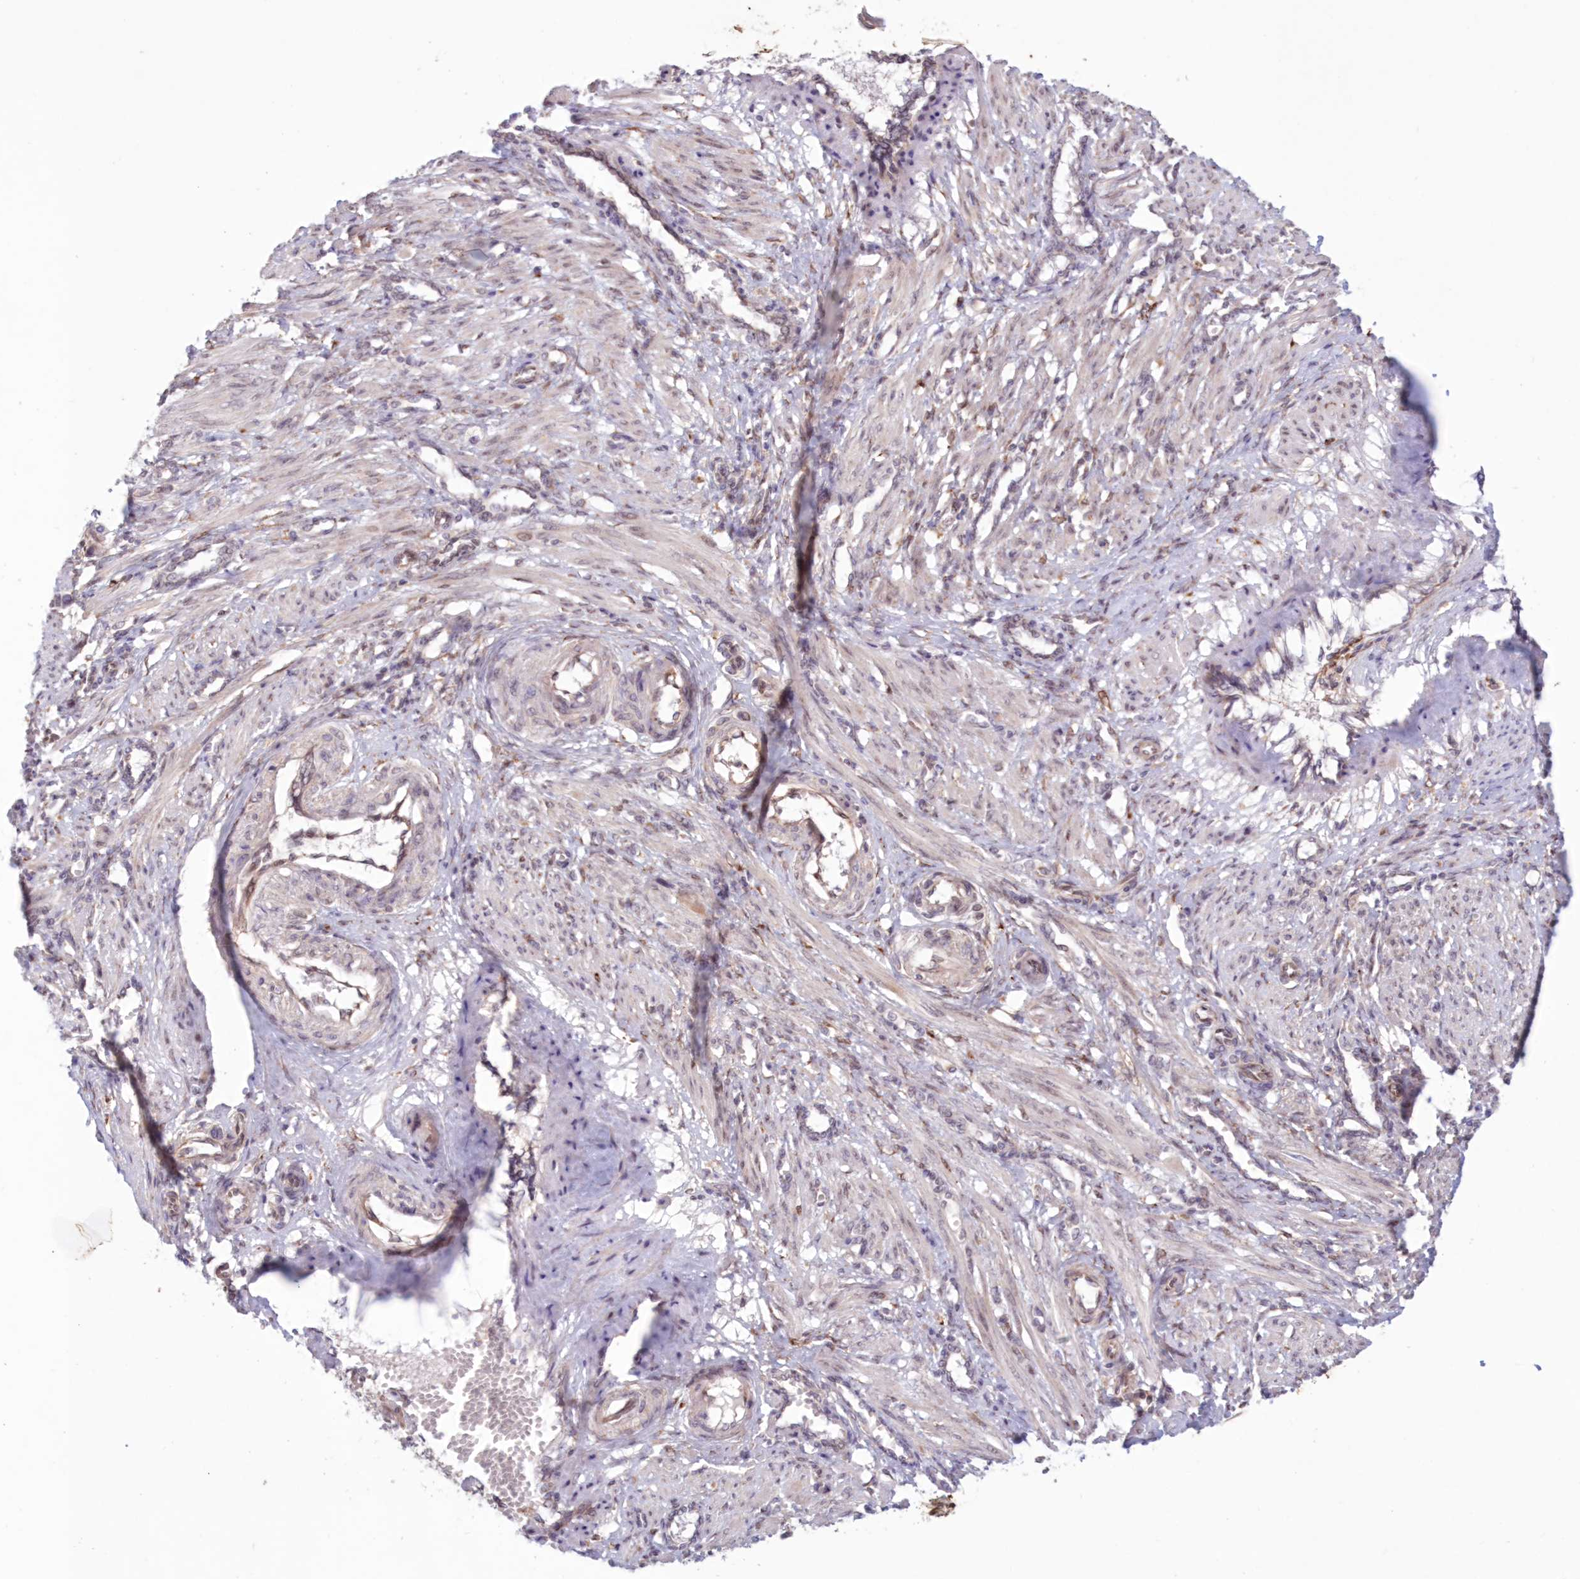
{"staining": {"intensity": "weak", "quantity": "25%-75%", "location": "cytoplasmic/membranous,nuclear"}, "tissue": "smooth muscle", "cell_type": "Smooth muscle cells", "image_type": "normal", "snomed": [{"axis": "morphology", "description": "Normal tissue, NOS"}, {"axis": "topography", "description": "Endometrium"}], "caption": "A micrograph of human smooth muscle stained for a protein demonstrates weak cytoplasmic/membranous,nuclear brown staining in smooth muscle cells.", "gene": "PCYOX1L", "patient": {"sex": "female", "age": 33}}